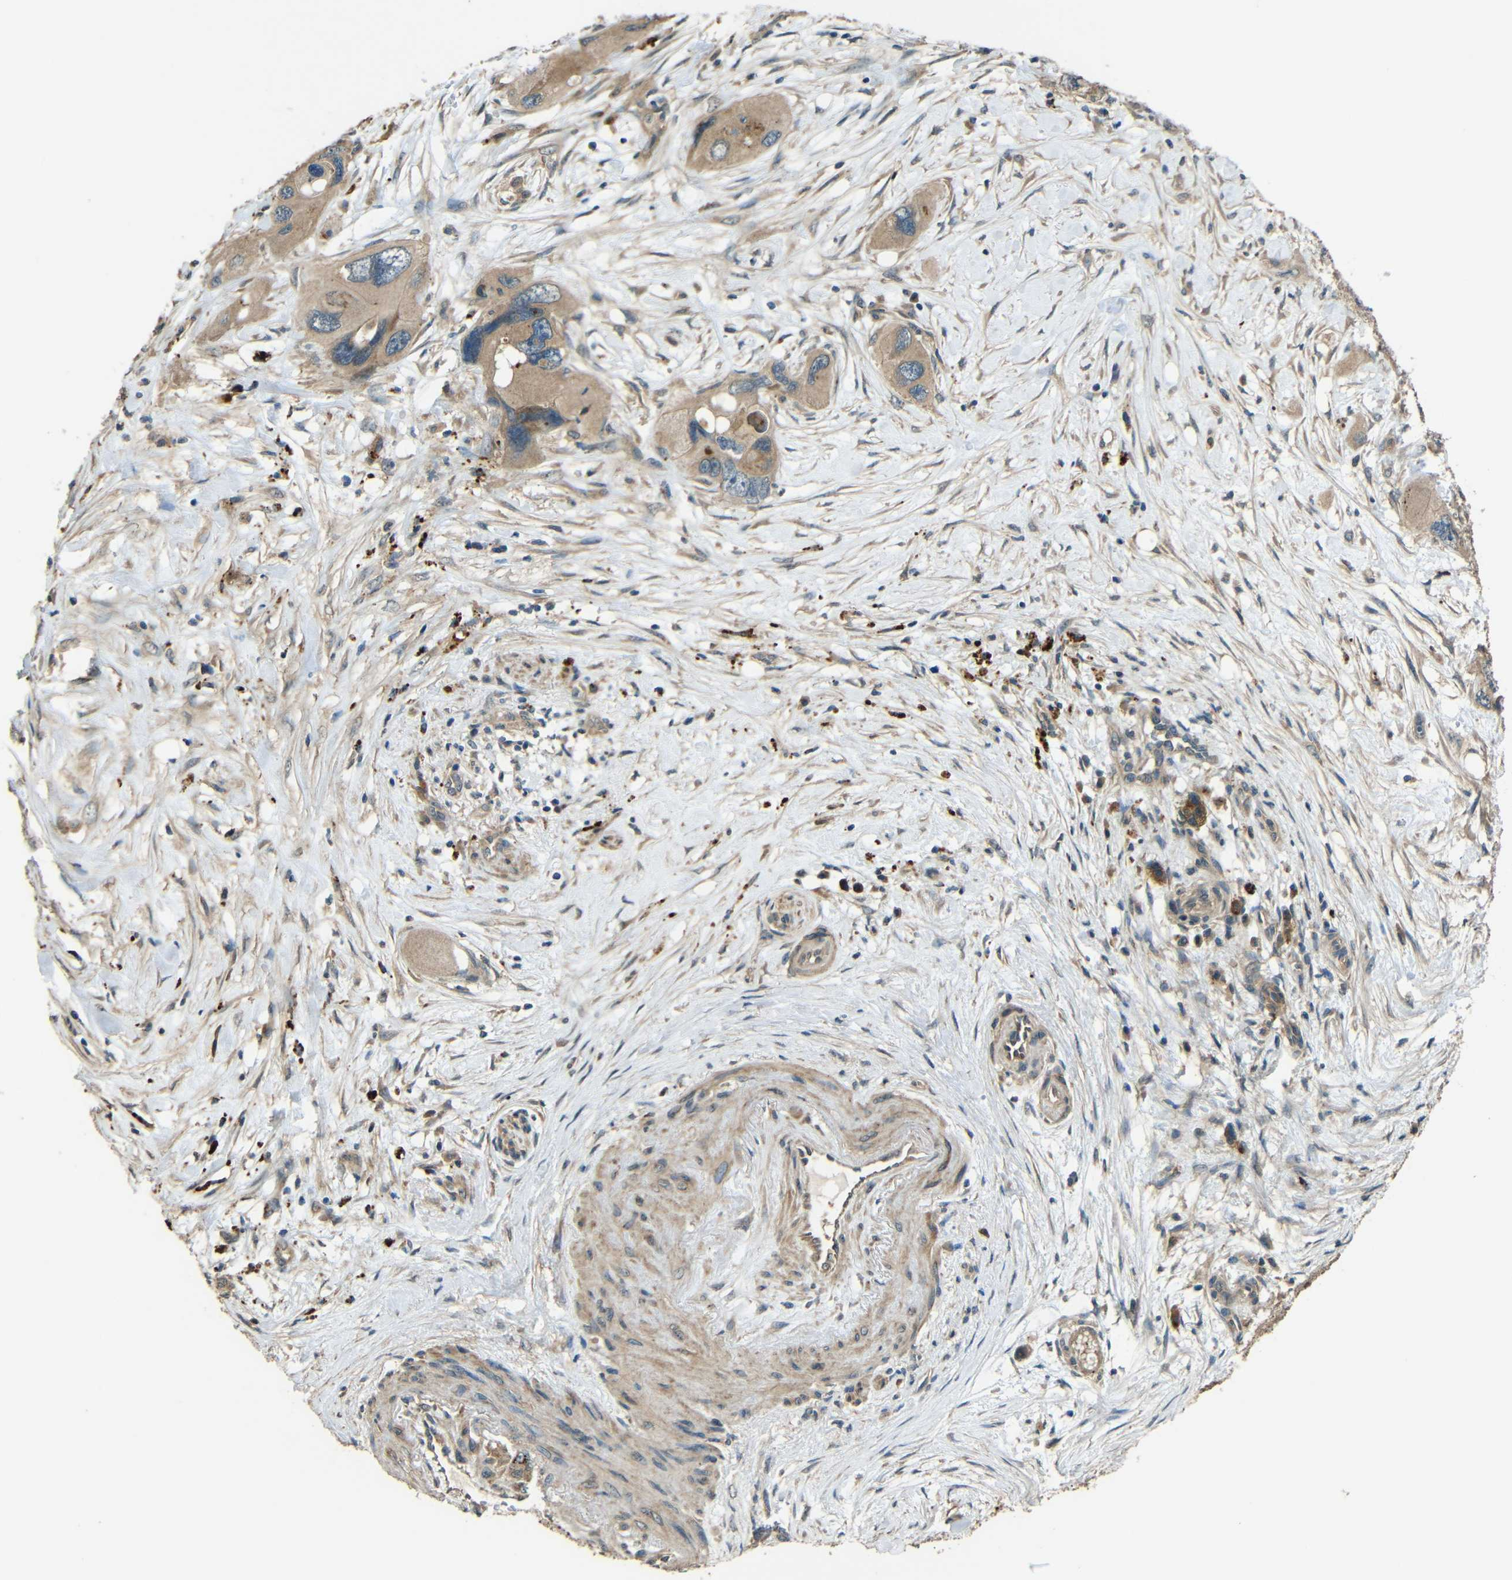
{"staining": {"intensity": "moderate", "quantity": ">75%", "location": "cytoplasmic/membranous"}, "tissue": "pancreatic cancer", "cell_type": "Tumor cells", "image_type": "cancer", "snomed": [{"axis": "morphology", "description": "Adenocarcinoma, NOS"}, {"axis": "topography", "description": "Pancreas"}], "caption": "The image displays staining of adenocarcinoma (pancreatic), revealing moderate cytoplasmic/membranous protein staining (brown color) within tumor cells.", "gene": "ACACA", "patient": {"sex": "male", "age": 73}}